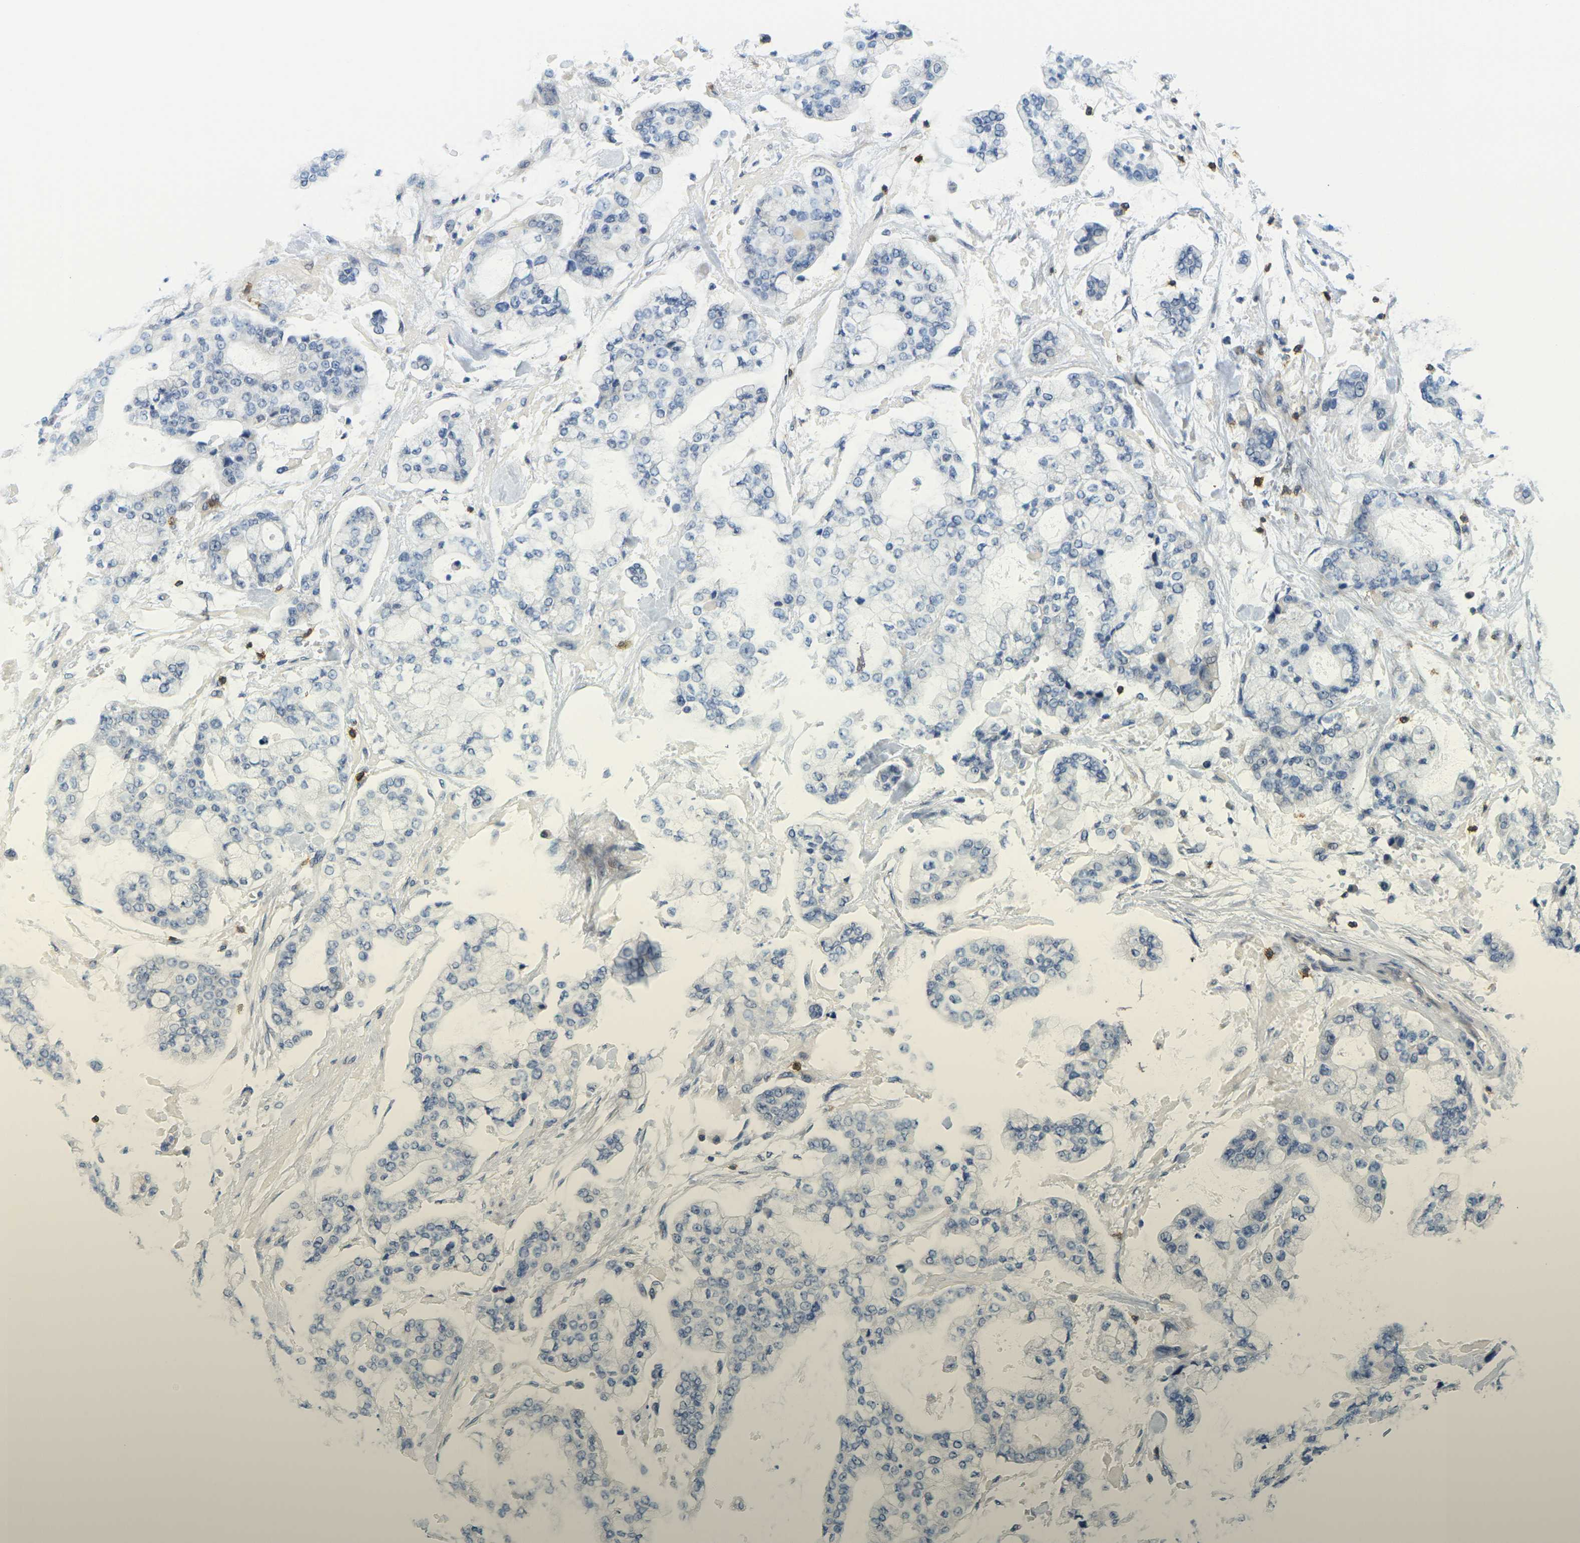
{"staining": {"intensity": "negative", "quantity": "none", "location": "none"}, "tissue": "stomach cancer", "cell_type": "Tumor cells", "image_type": "cancer", "snomed": [{"axis": "morphology", "description": "Normal tissue, NOS"}, {"axis": "morphology", "description": "Adenocarcinoma, NOS"}, {"axis": "topography", "description": "Stomach, upper"}, {"axis": "topography", "description": "Stomach"}], "caption": "Protein analysis of adenocarcinoma (stomach) demonstrates no significant staining in tumor cells. The staining is performed using DAB brown chromogen with nuclei counter-stained in using hematoxylin.", "gene": "CD3D", "patient": {"sex": "male", "age": 76}}